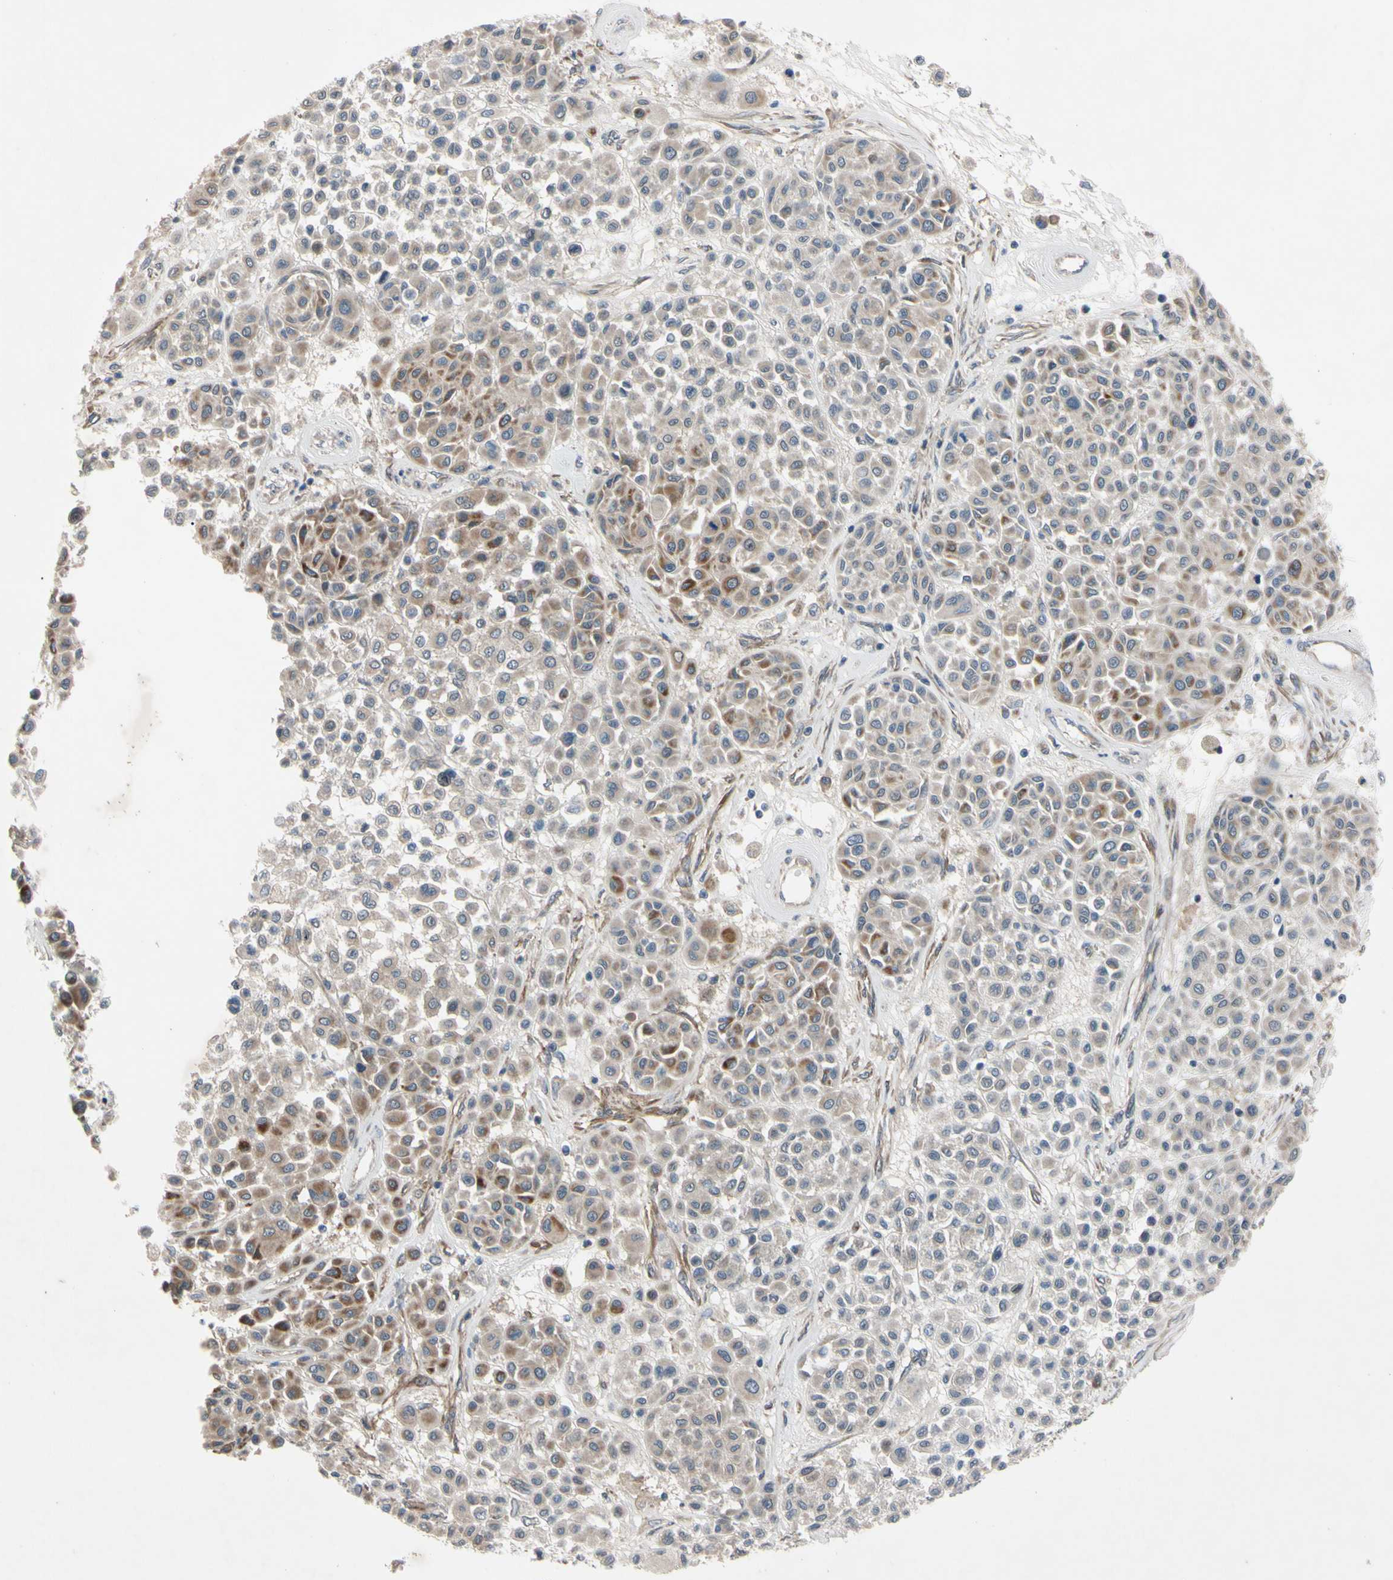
{"staining": {"intensity": "moderate", "quantity": "25%-75%", "location": "cytoplasmic/membranous"}, "tissue": "melanoma", "cell_type": "Tumor cells", "image_type": "cancer", "snomed": [{"axis": "morphology", "description": "Malignant melanoma, Metastatic site"}, {"axis": "topography", "description": "Soft tissue"}], "caption": "Immunohistochemistry of melanoma displays medium levels of moderate cytoplasmic/membranous staining in approximately 25%-75% of tumor cells. Ihc stains the protein in brown and the nuclei are stained blue.", "gene": "SVIL", "patient": {"sex": "male", "age": 41}}